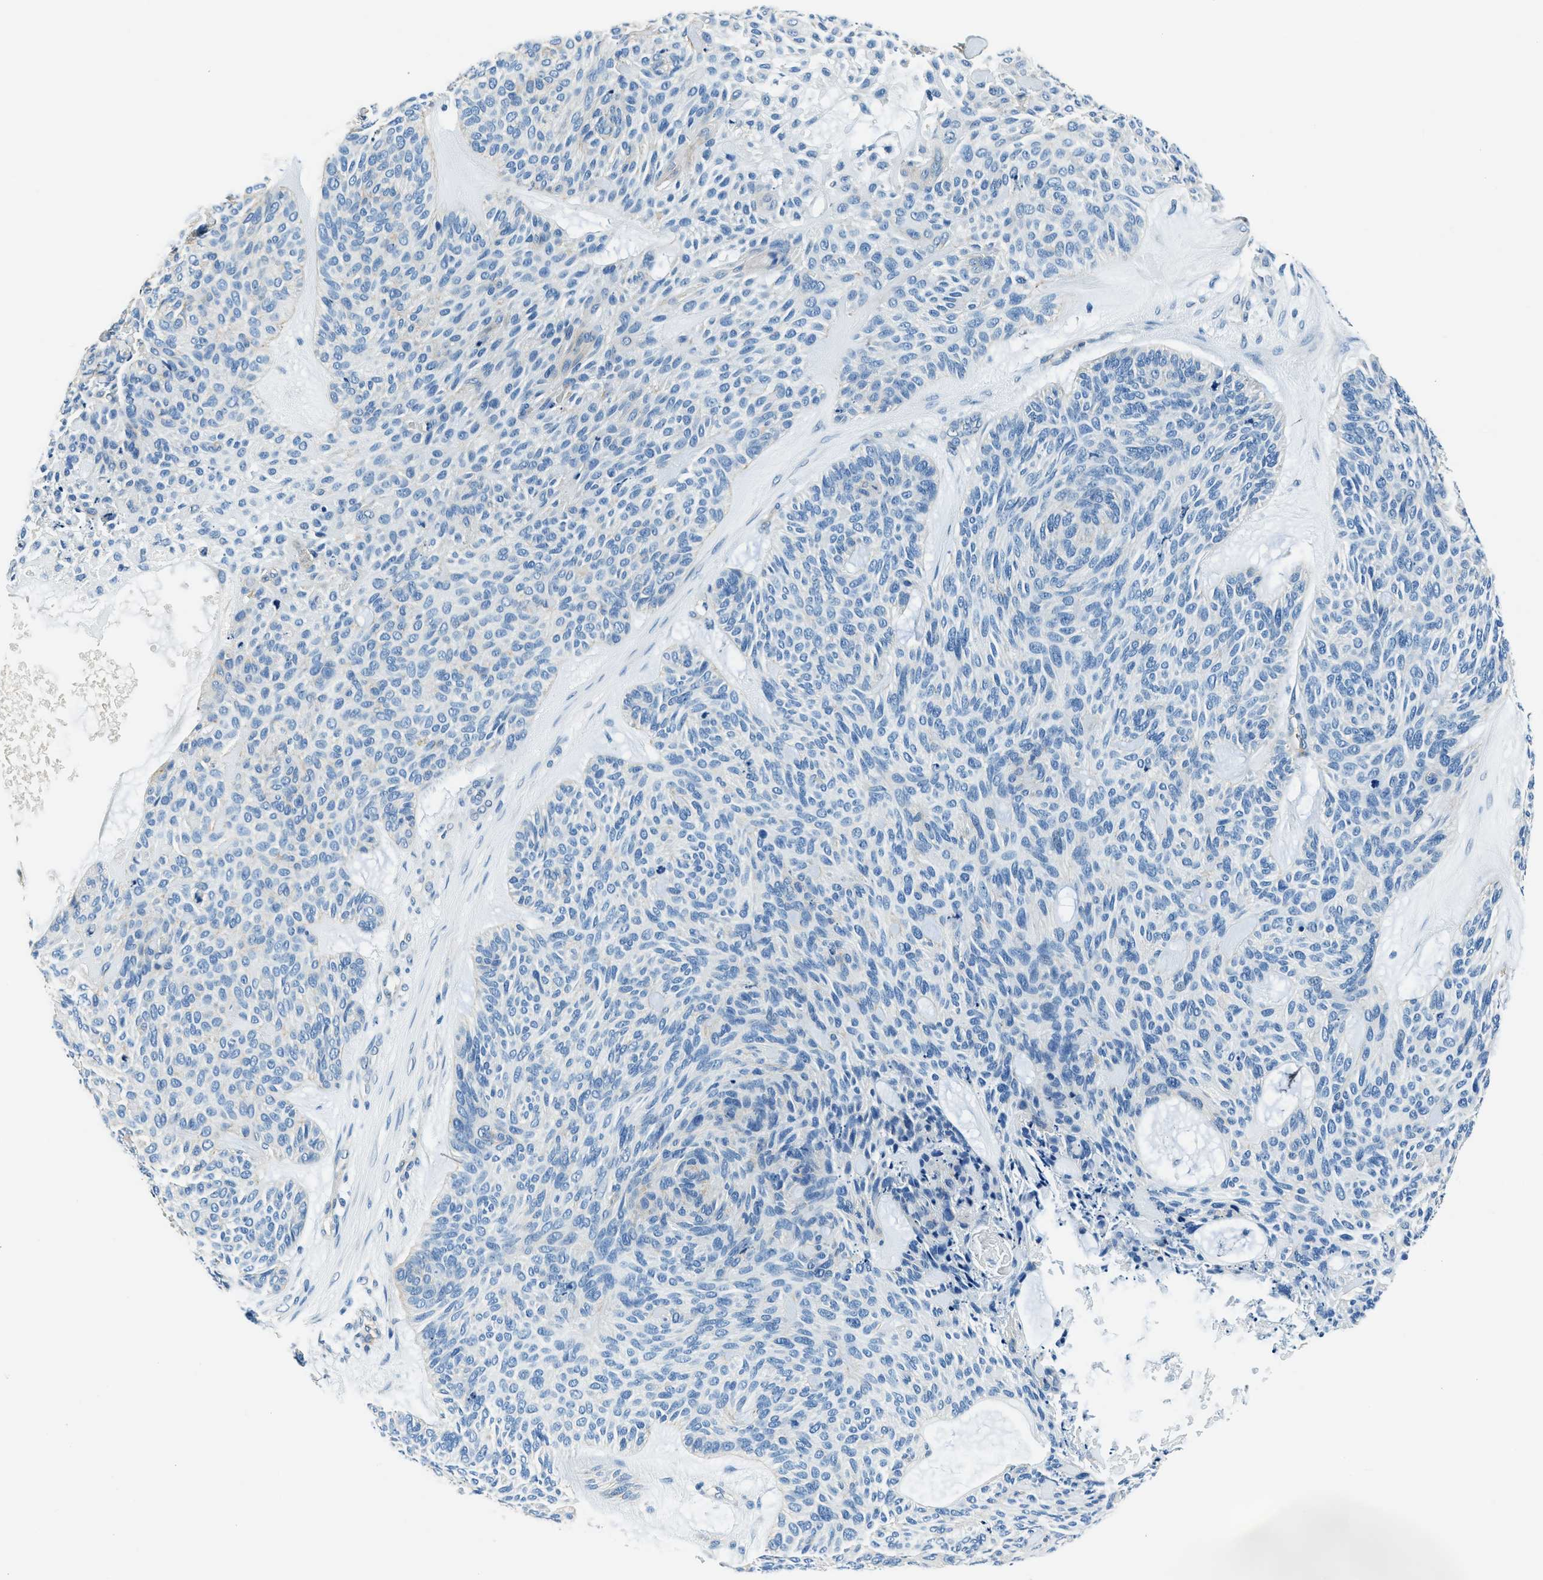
{"staining": {"intensity": "negative", "quantity": "none", "location": "none"}, "tissue": "skin cancer", "cell_type": "Tumor cells", "image_type": "cancer", "snomed": [{"axis": "morphology", "description": "Basal cell carcinoma"}, {"axis": "topography", "description": "Skin"}], "caption": "Immunohistochemical staining of human skin cancer (basal cell carcinoma) reveals no significant expression in tumor cells.", "gene": "TMEM186", "patient": {"sex": "male", "age": 55}}